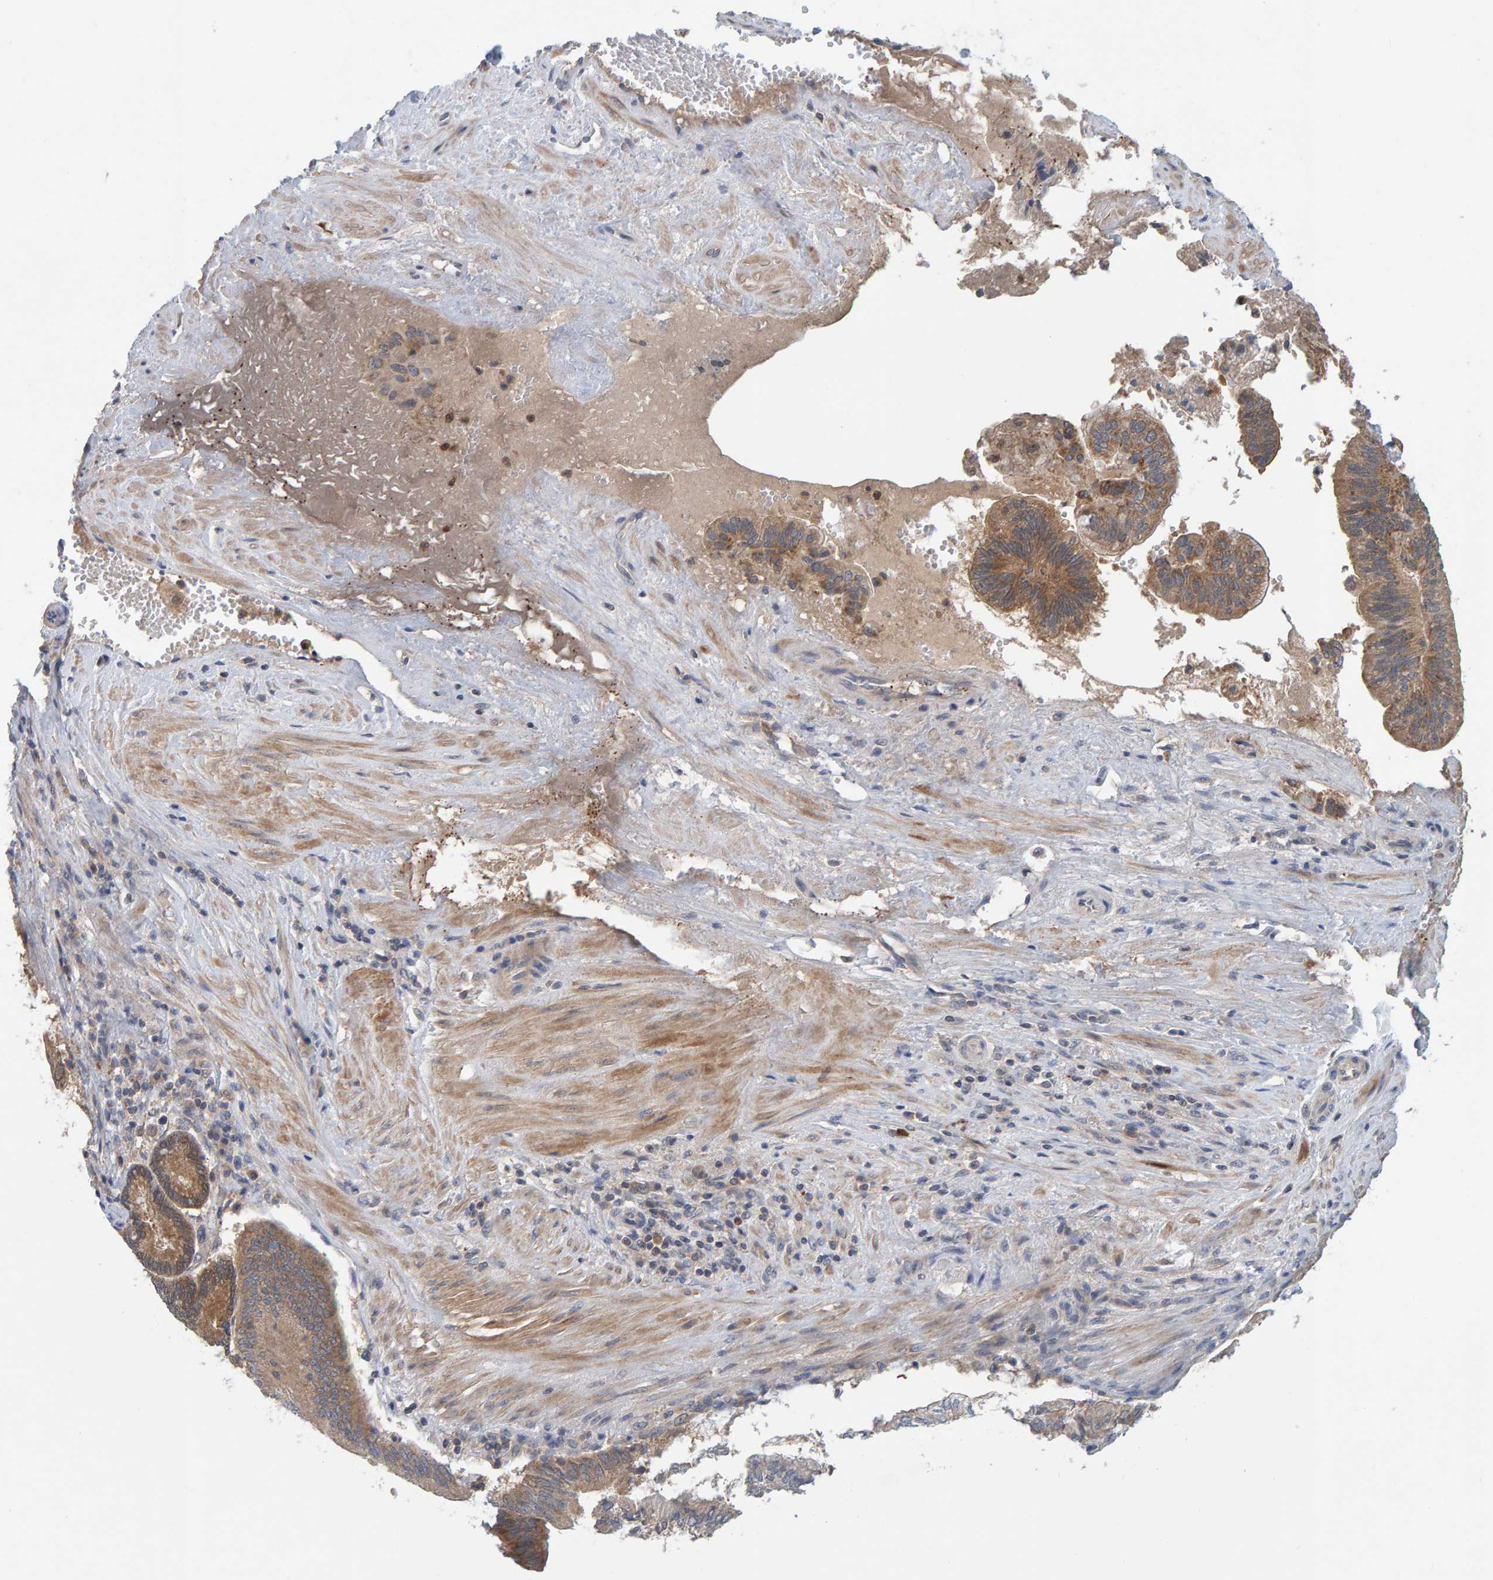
{"staining": {"intensity": "moderate", "quantity": ">75%", "location": "cytoplasmic/membranous"}, "tissue": "pancreatic cancer", "cell_type": "Tumor cells", "image_type": "cancer", "snomed": [{"axis": "morphology", "description": "Adenocarcinoma, NOS"}, {"axis": "topography", "description": "Pancreas"}], "caption": "A brown stain labels moderate cytoplasmic/membranous staining of a protein in adenocarcinoma (pancreatic) tumor cells.", "gene": "TATDN1", "patient": {"sex": "male", "age": 82}}